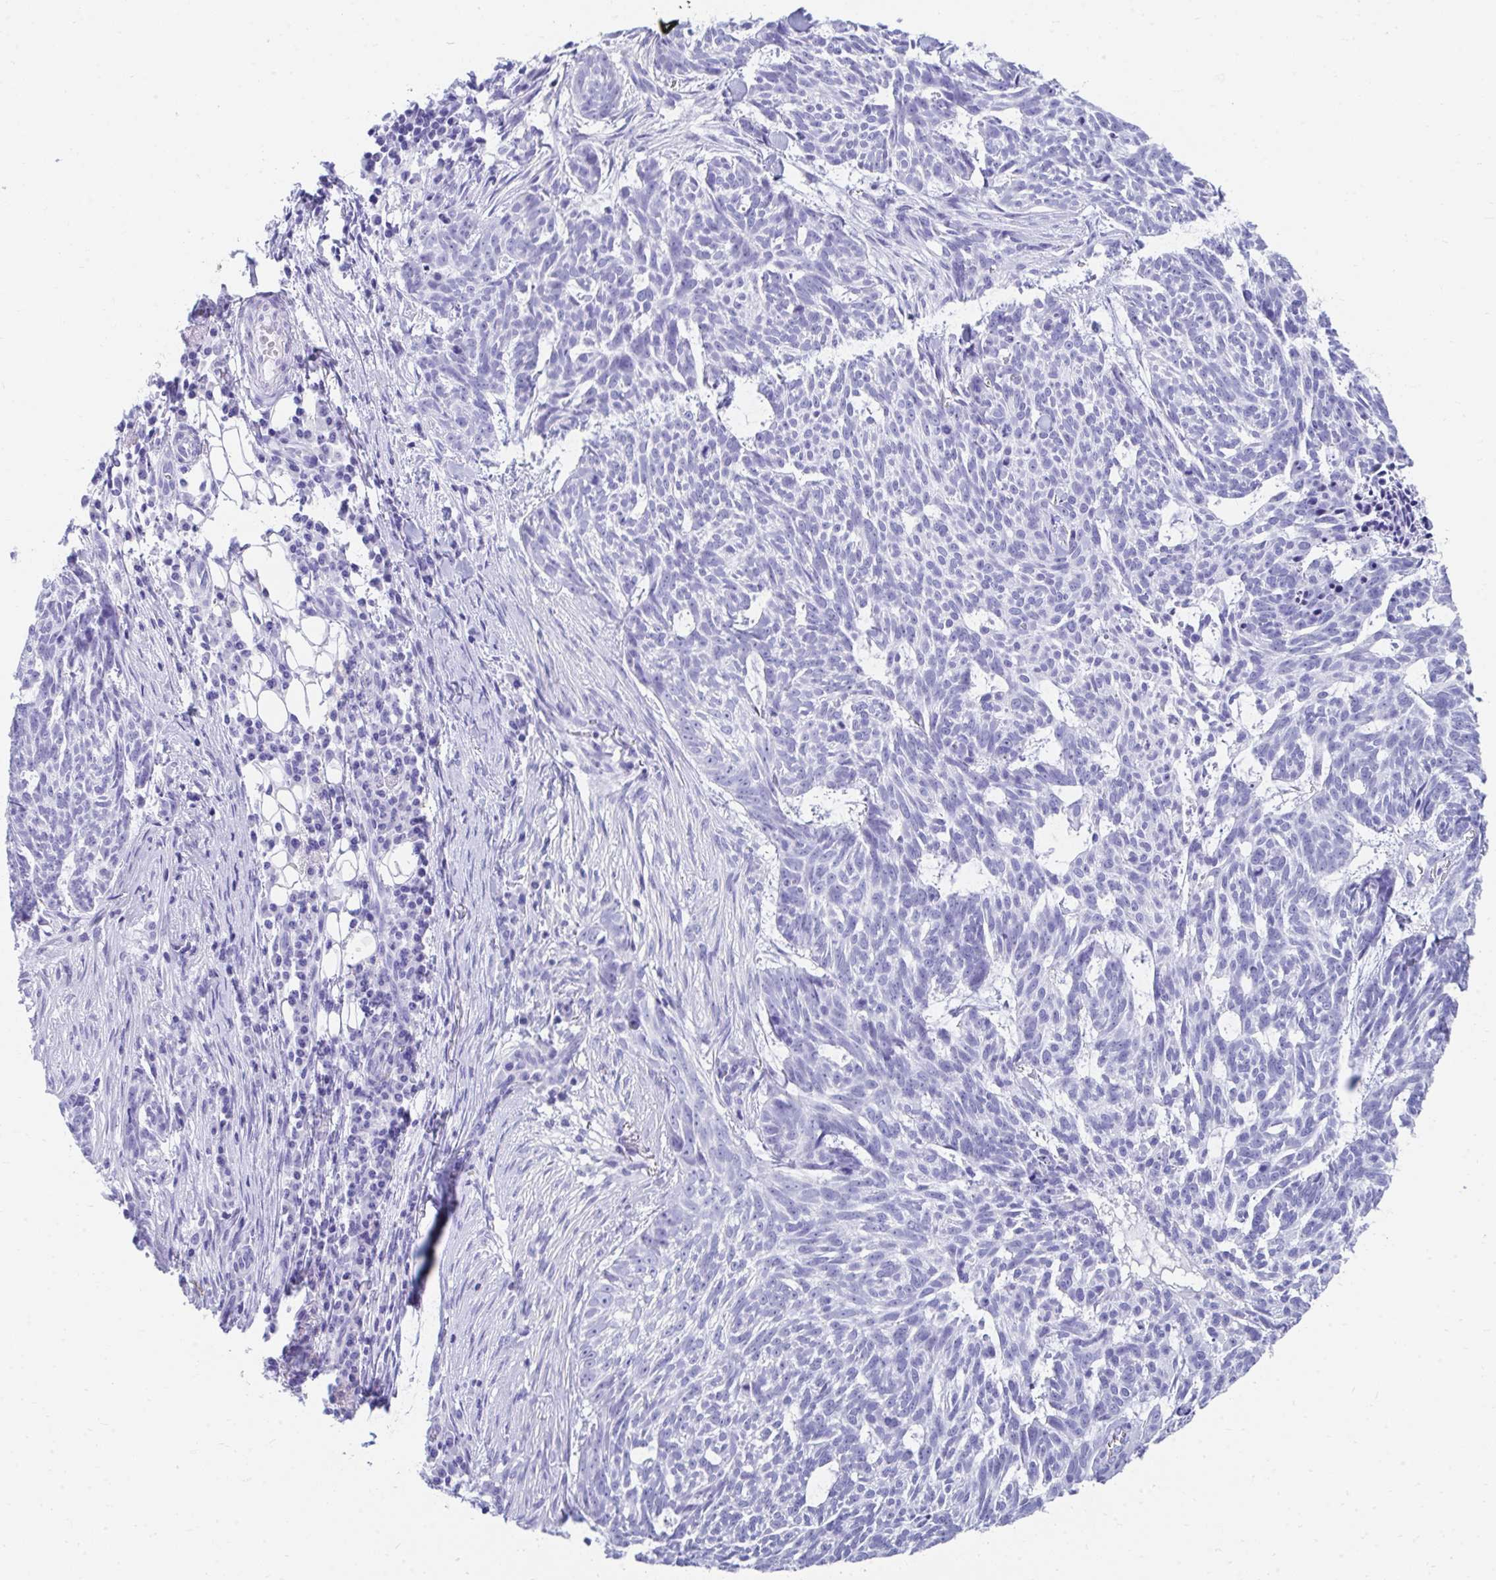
{"staining": {"intensity": "negative", "quantity": "none", "location": "none"}, "tissue": "skin cancer", "cell_type": "Tumor cells", "image_type": "cancer", "snomed": [{"axis": "morphology", "description": "Basal cell carcinoma"}, {"axis": "topography", "description": "Skin"}], "caption": "The histopathology image demonstrates no staining of tumor cells in basal cell carcinoma (skin).", "gene": "HGD", "patient": {"sex": "female", "age": 93}}